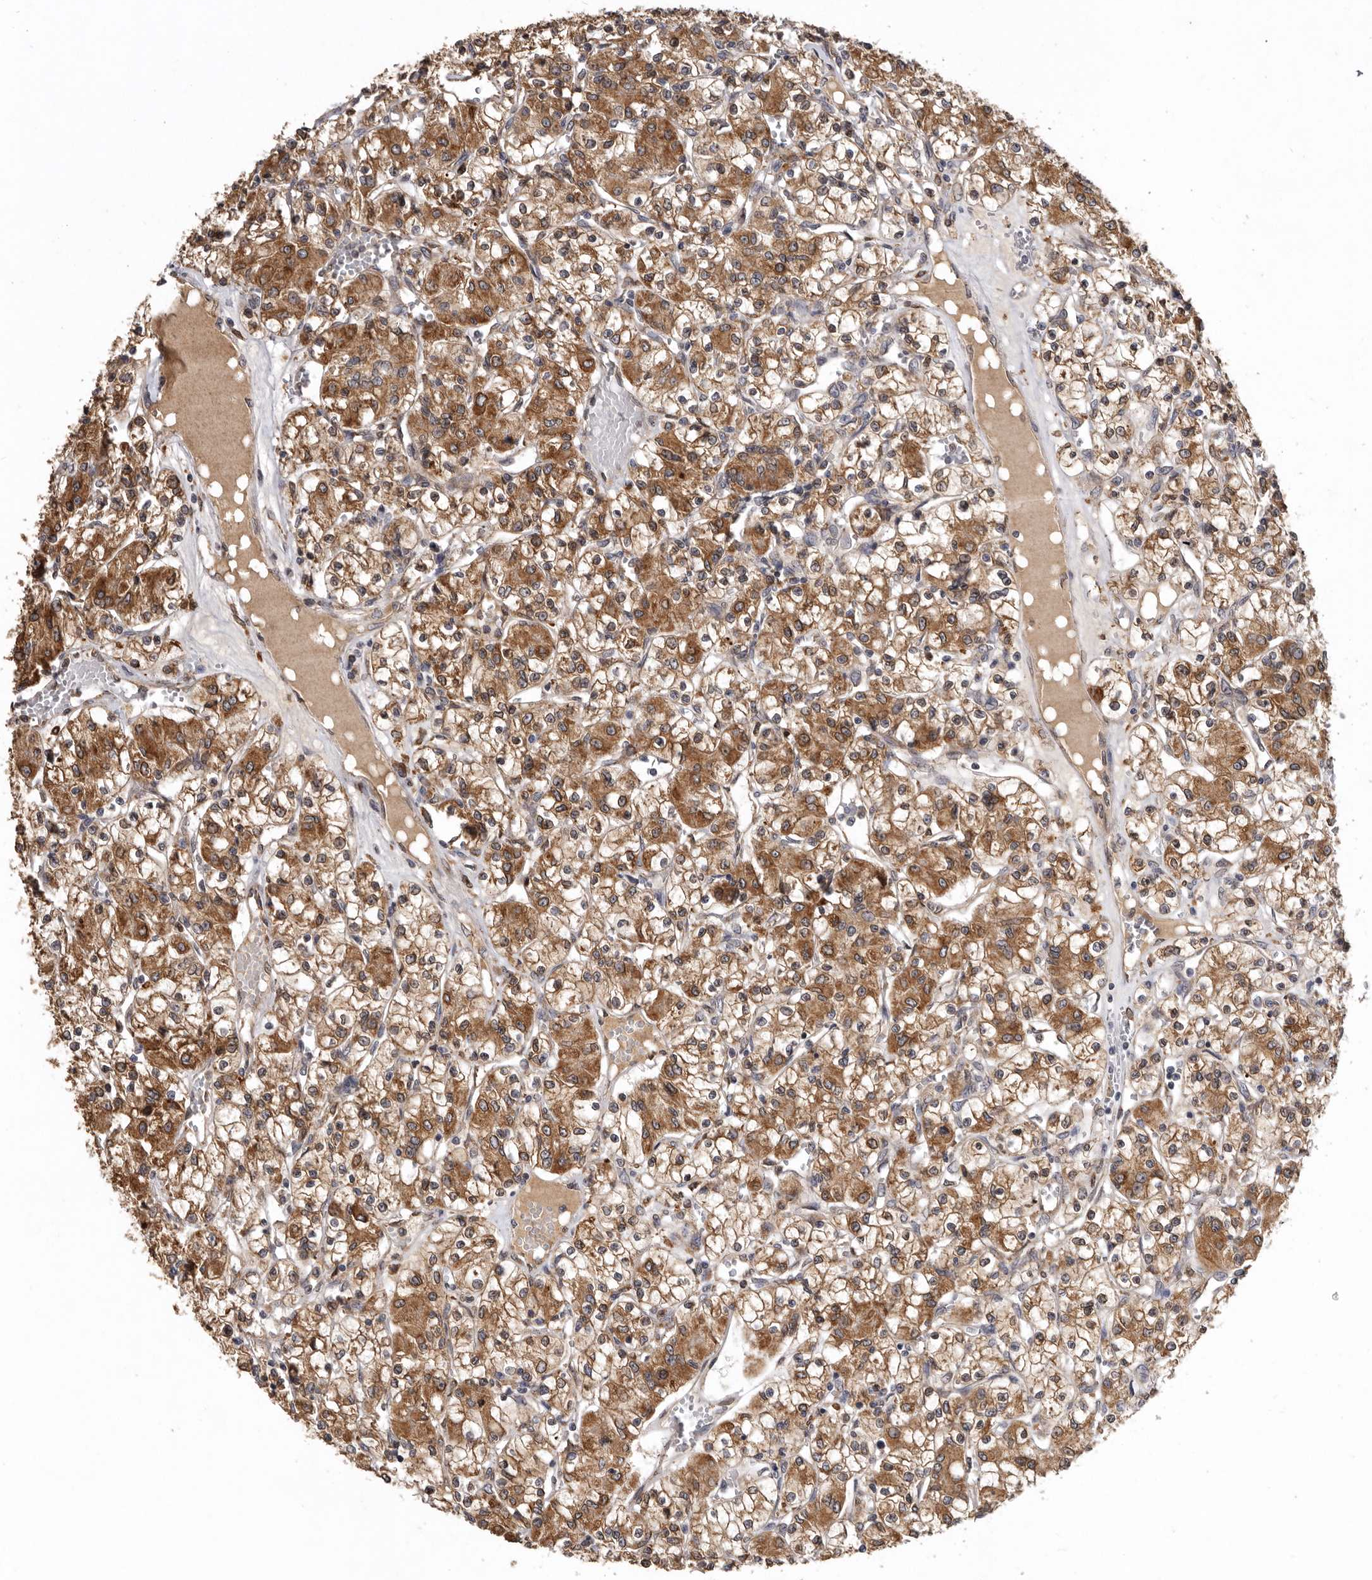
{"staining": {"intensity": "moderate", "quantity": ">75%", "location": "cytoplasmic/membranous"}, "tissue": "renal cancer", "cell_type": "Tumor cells", "image_type": "cancer", "snomed": [{"axis": "morphology", "description": "Adenocarcinoma, NOS"}, {"axis": "topography", "description": "Kidney"}], "caption": "Renal cancer stained for a protein displays moderate cytoplasmic/membranous positivity in tumor cells.", "gene": "INKA2", "patient": {"sex": "female", "age": 59}}